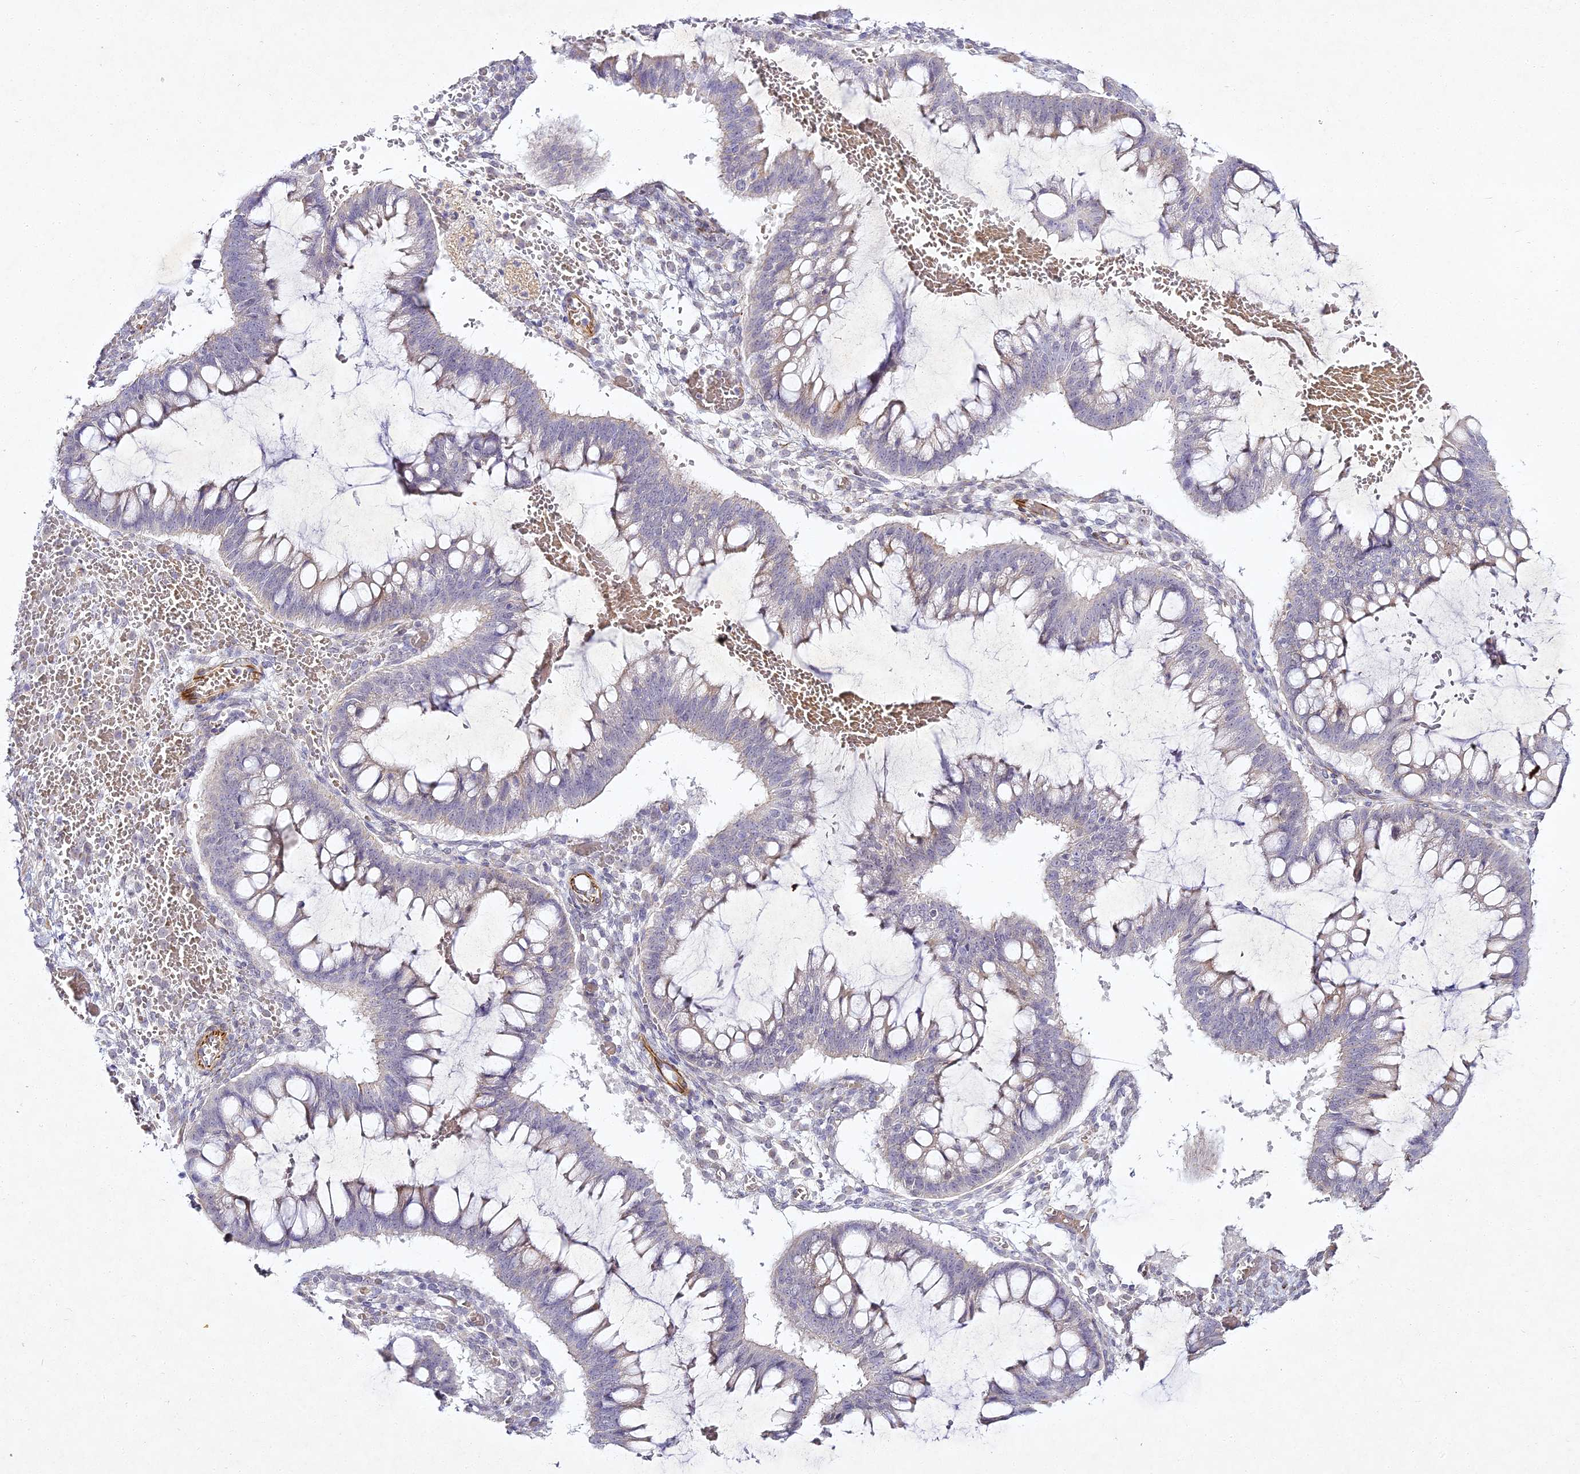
{"staining": {"intensity": "negative", "quantity": "none", "location": "none"}, "tissue": "ovarian cancer", "cell_type": "Tumor cells", "image_type": "cancer", "snomed": [{"axis": "morphology", "description": "Cystadenocarcinoma, mucinous, NOS"}, {"axis": "topography", "description": "Ovary"}], "caption": "High power microscopy image of an immunohistochemistry (IHC) image of ovarian mucinous cystadenocarcinoma, revealing no significant staining in tumor cells.", "gene": "ALPG", "patient": {"sex": "female", "age": 73}}